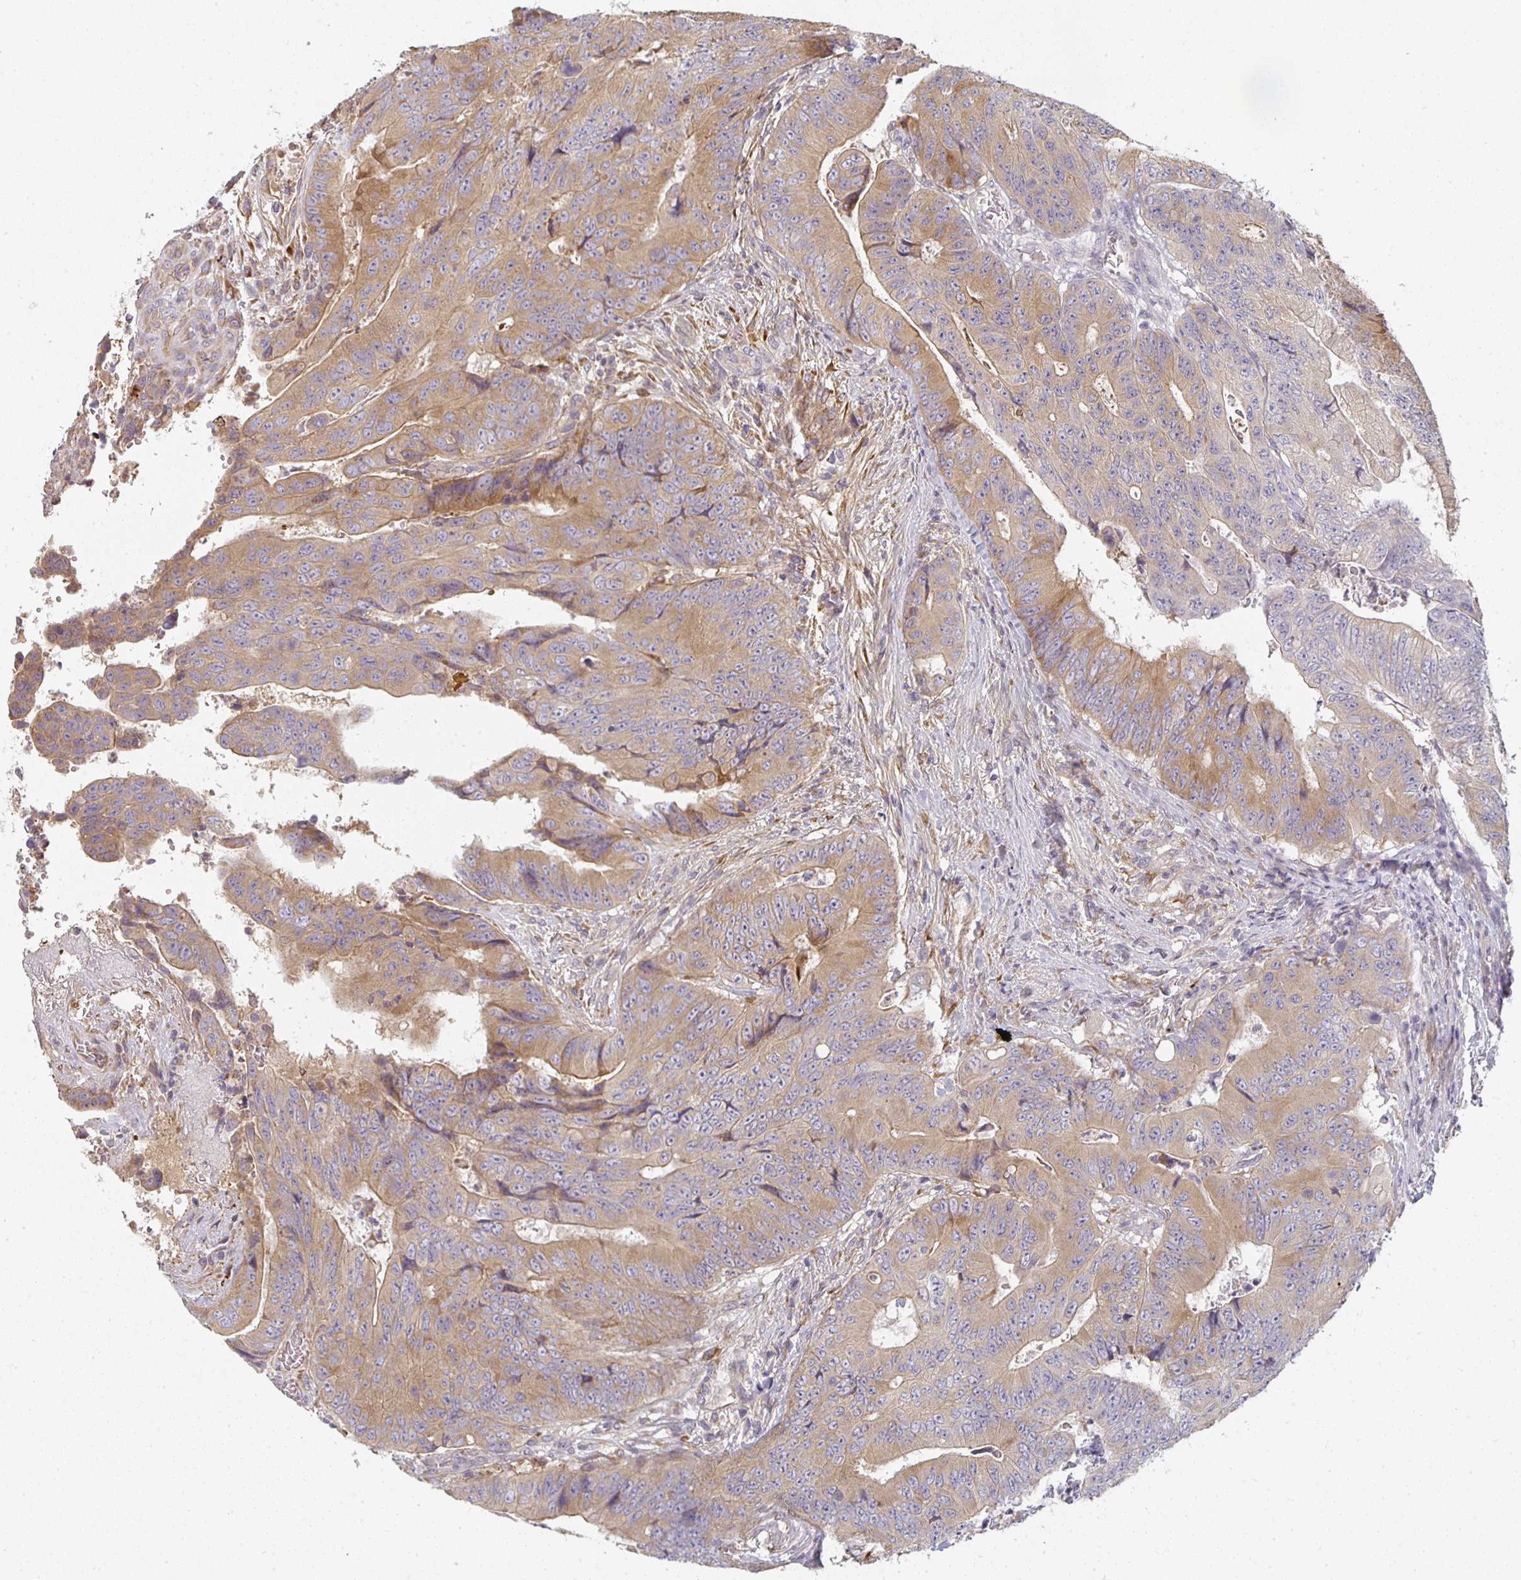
{"staining": {"intensity": "weak", "quantity": "25%-75%", "location": "cytoplasmic/membranous"}, "tissue": "colorectal cancer", "cell_type": "Tumor cells", "image_type": "cancer", "snomed": [{"axis": "morphology", "description": "Adenocarcinoma, NOS"}, {"axis": "topography", "description": "Colon"}], "caption": "Colorectal cancer stained with a brown dye reveals weak cytoplasmic/membranous positive positivity in about 25%-75% of tumor cells.", "gene": "CTHRC1", "patient": {"sex": "female", "age": 48}}